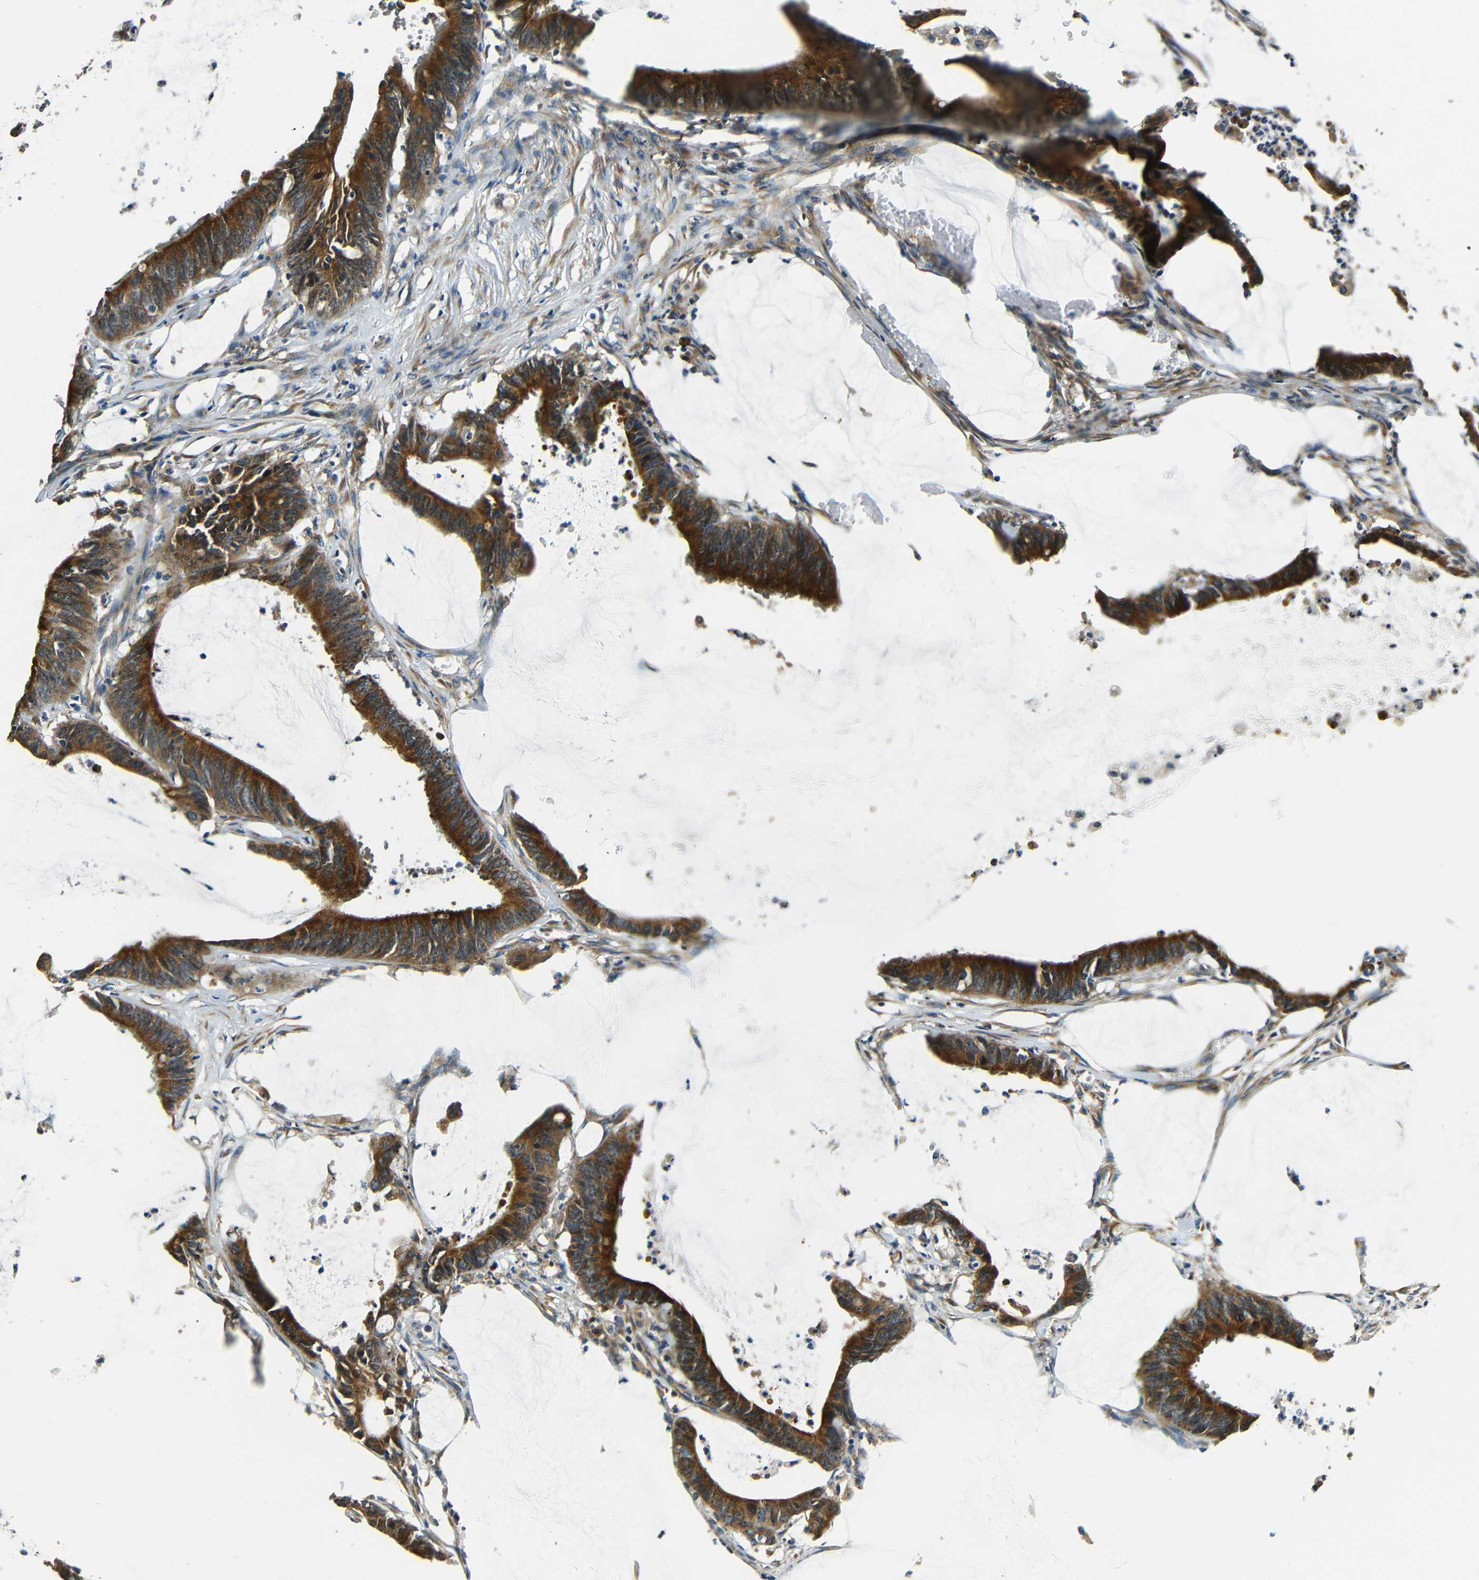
{"staining": {"intensity": "strong", "quantity": ">75%", "location": "cytoplasmic/membranous"}, "tissue": "colorectal cancer", "cell_type": "Tumor cells", "image_type": "cancer", "snomed": [{"axis": "morphology", "description": "Adenocarcinoma, NOS"}, {"axis": "topography", "description": "Rectum"}], "caption": "Adenocarcinoma (colorectal) stained with immunohistochemistry shows strong cytoplasmic/membranous staining in approximately >75% of tumor cells.", "gene": "VAPB", "patient": {"sex": "female", "age": 66}}